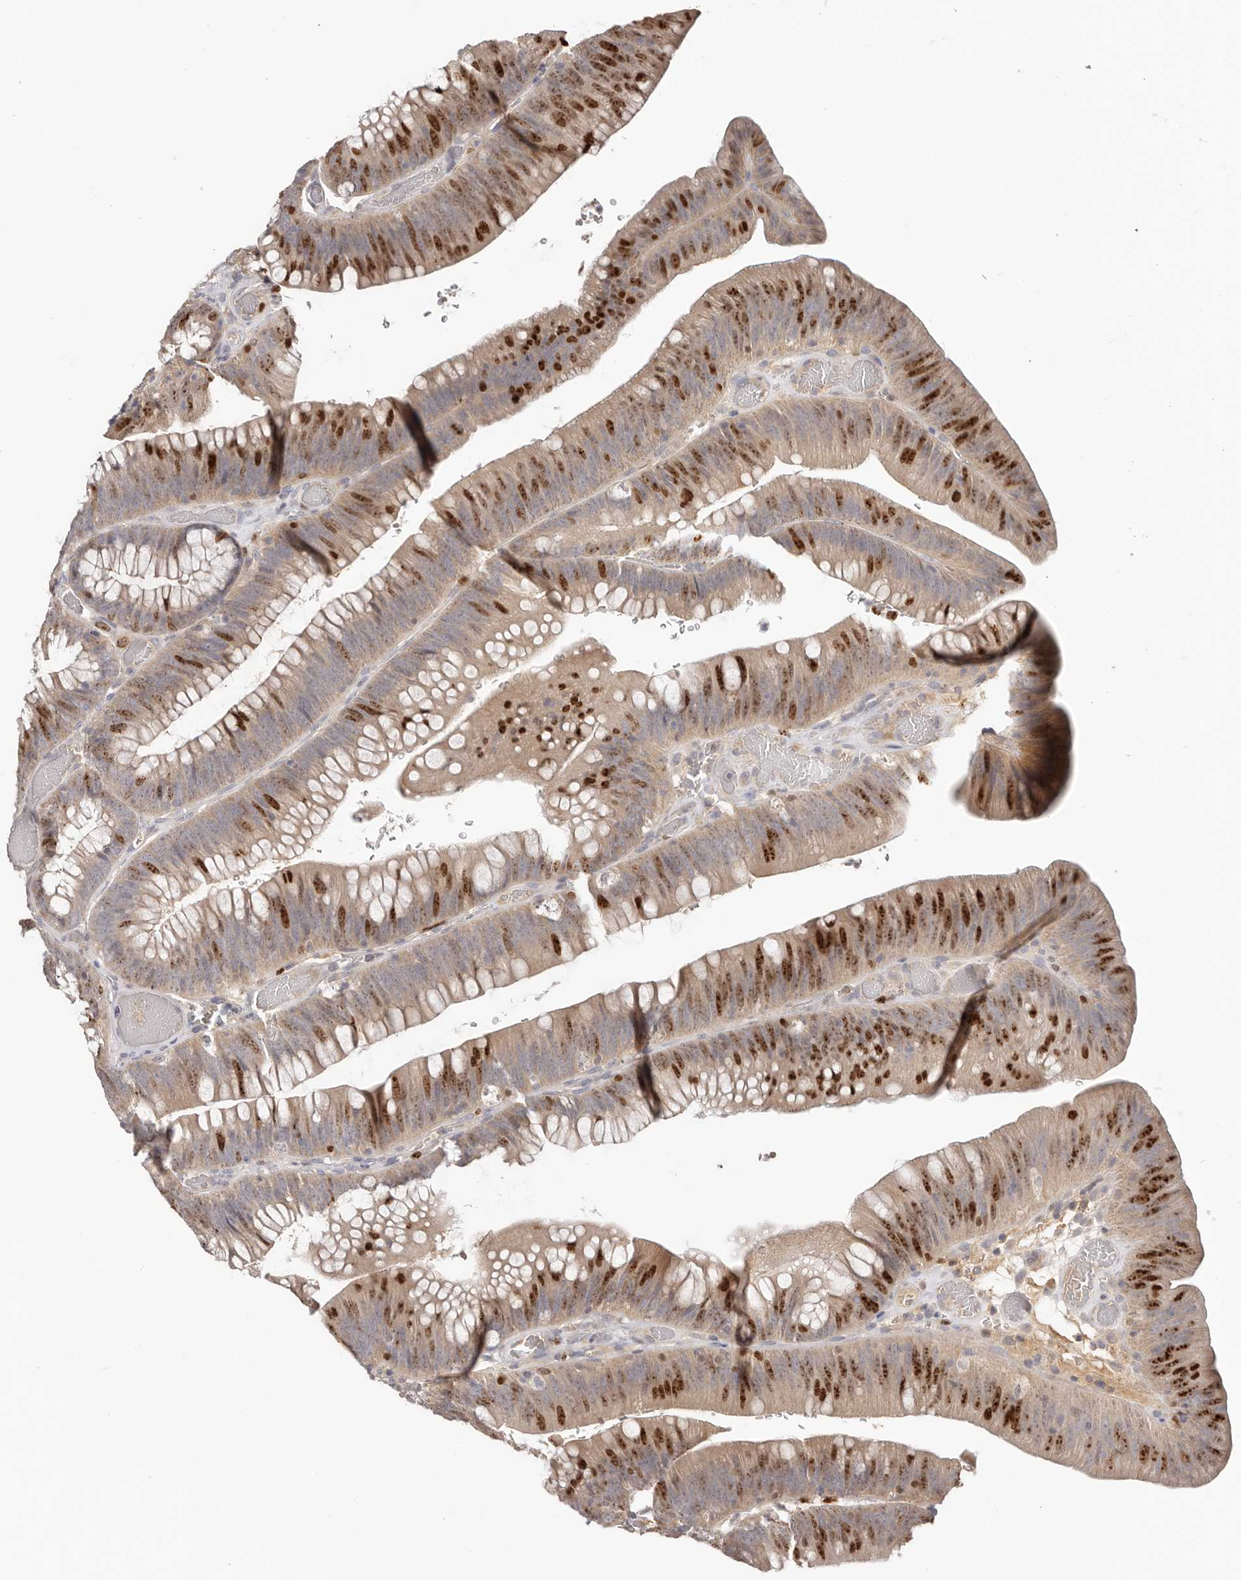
{"staining": {"intensity": "strong", "quantity": "25%-75%", "location": "nuclear"}, "tissue": "colorectal cancer", "cell_type": "Tumor cells", "image_type": "cancer", "snomed": [{"axis": "morphology", "description": "Normal tissue, NOS"}, {"axis": "topography", "description": "Colon"}], "caption": "A high-resolution micrograph shows IHC staining of colorectal cancer, which exhibits strong nuclear positivity in about 25%-75% of tumor cells. The staining is performed using DAB (3,3'-diaminobenzidine) brown chromogen to label protein expression. The nuclei are counter-stained blue using hematoxylin.", "gene": "CCDC190", "patient": {"sex": "female", "age": 82}}